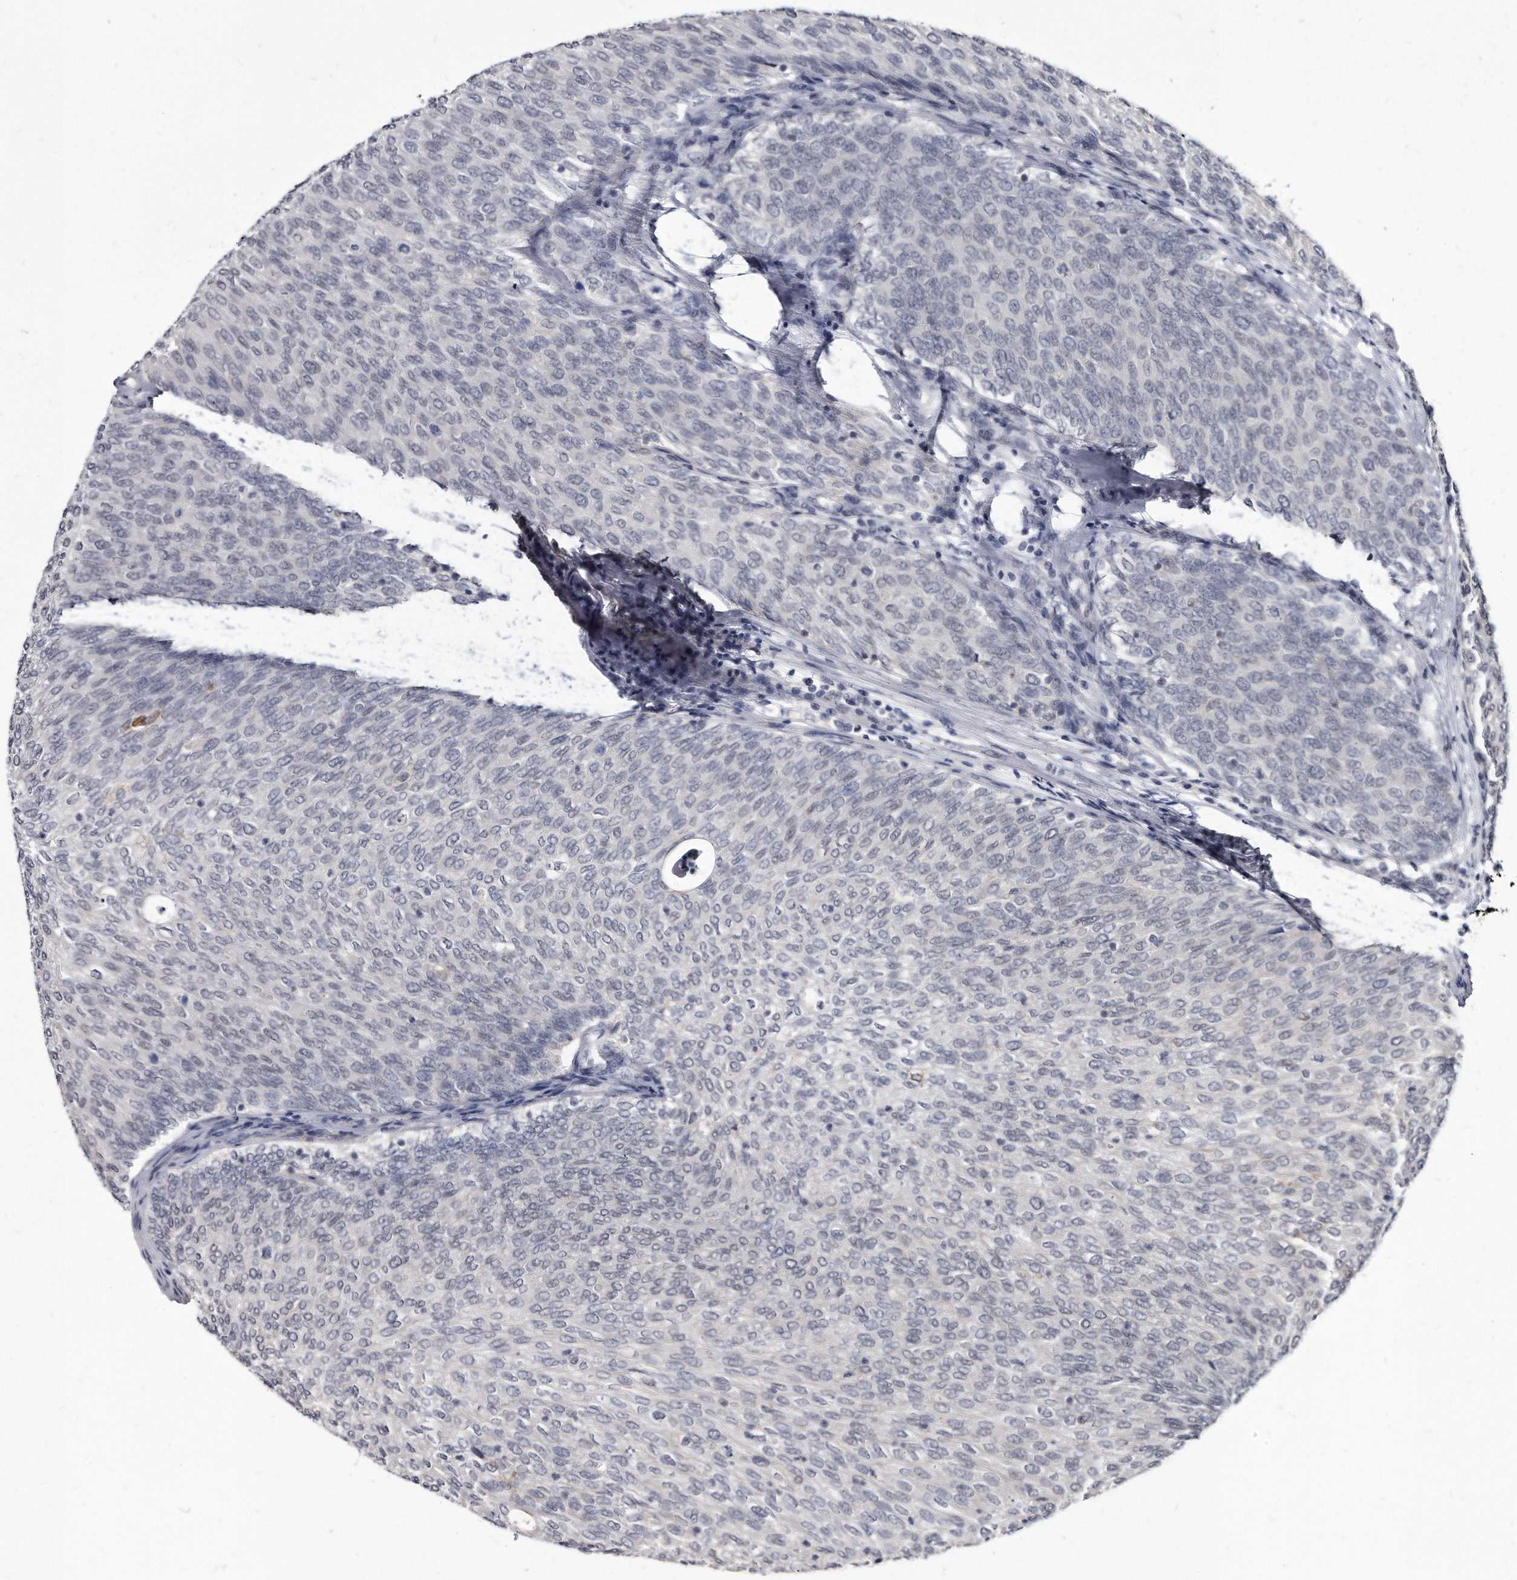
{"staining": {"intensity": "negative", "quantity": "none", "location": "none"}, "tissue": "urothelial cancer", "cell_type": "Tumor cells", "image_type": "cancer", "snomed": [{"axis": "morphology", "description": "Urothelial carcinoma, Low grade"}, {"axis": "topography", "description": "Urinary bladder"}], "caption": "The micrograph reveals no significant expression in tumor cells of urothelial cancer.", "gene": "KLHDC3", "patient": {"sex": "female", "age": 79}}